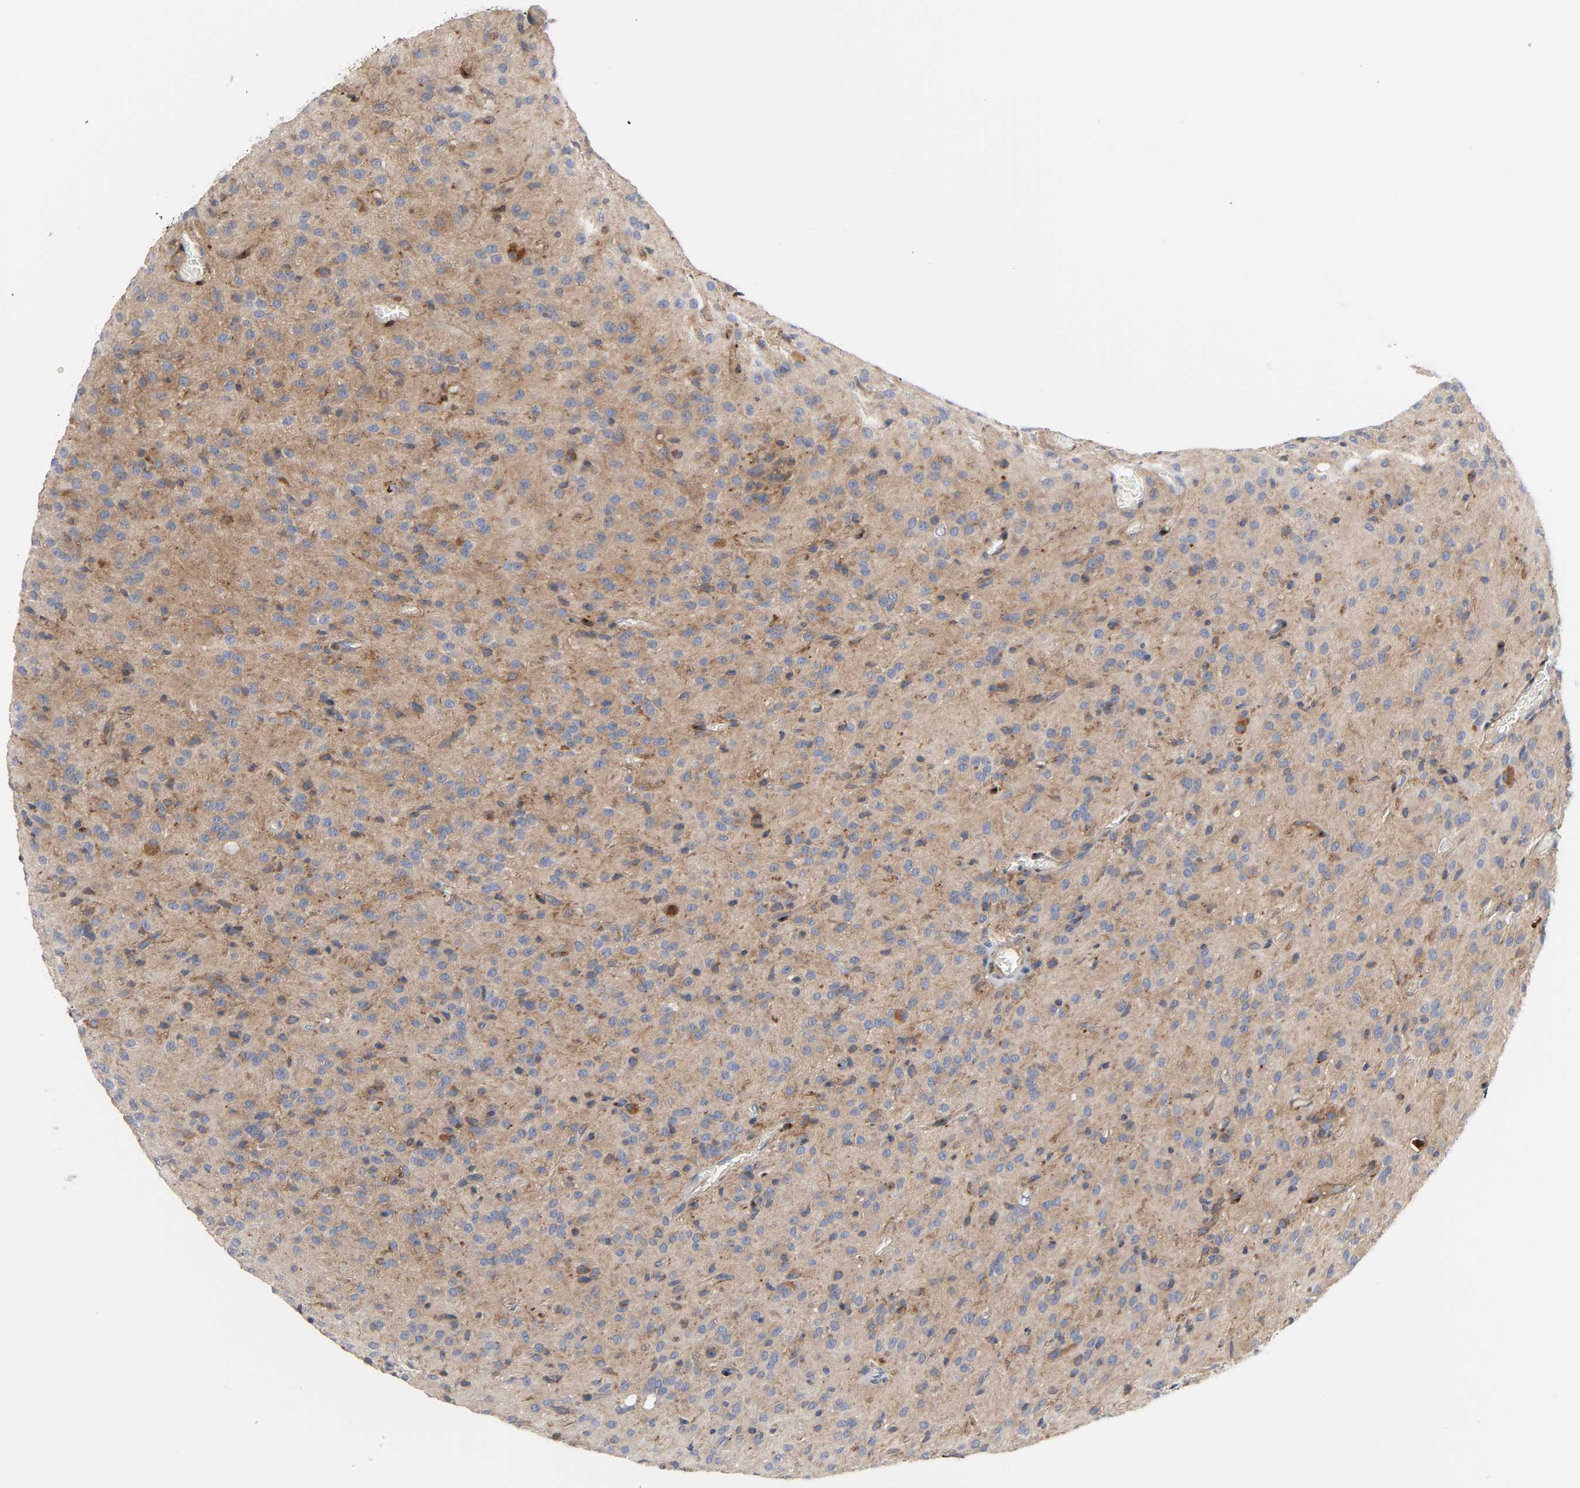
{"staining": {"intensity": "weak", "quantity": ">75%", "location": "cytoplasmic/membranous"}, "tissue": "glioma", "cell_type": "Tumor cells", "image_type": "cancer", "snomed": [{"axis": "morphology", "description": "Glioma, malignant, High grade"}, {"axis": "topography", "description": "Brain"}], "caption": "Malignant glioma (high-grade) tissue shows weak cytoplasmic/membranous positivity in approximately >75% of tumor cells", "gene": "ARHGAP1", "patient": {"sex": "female", "age": 59}}